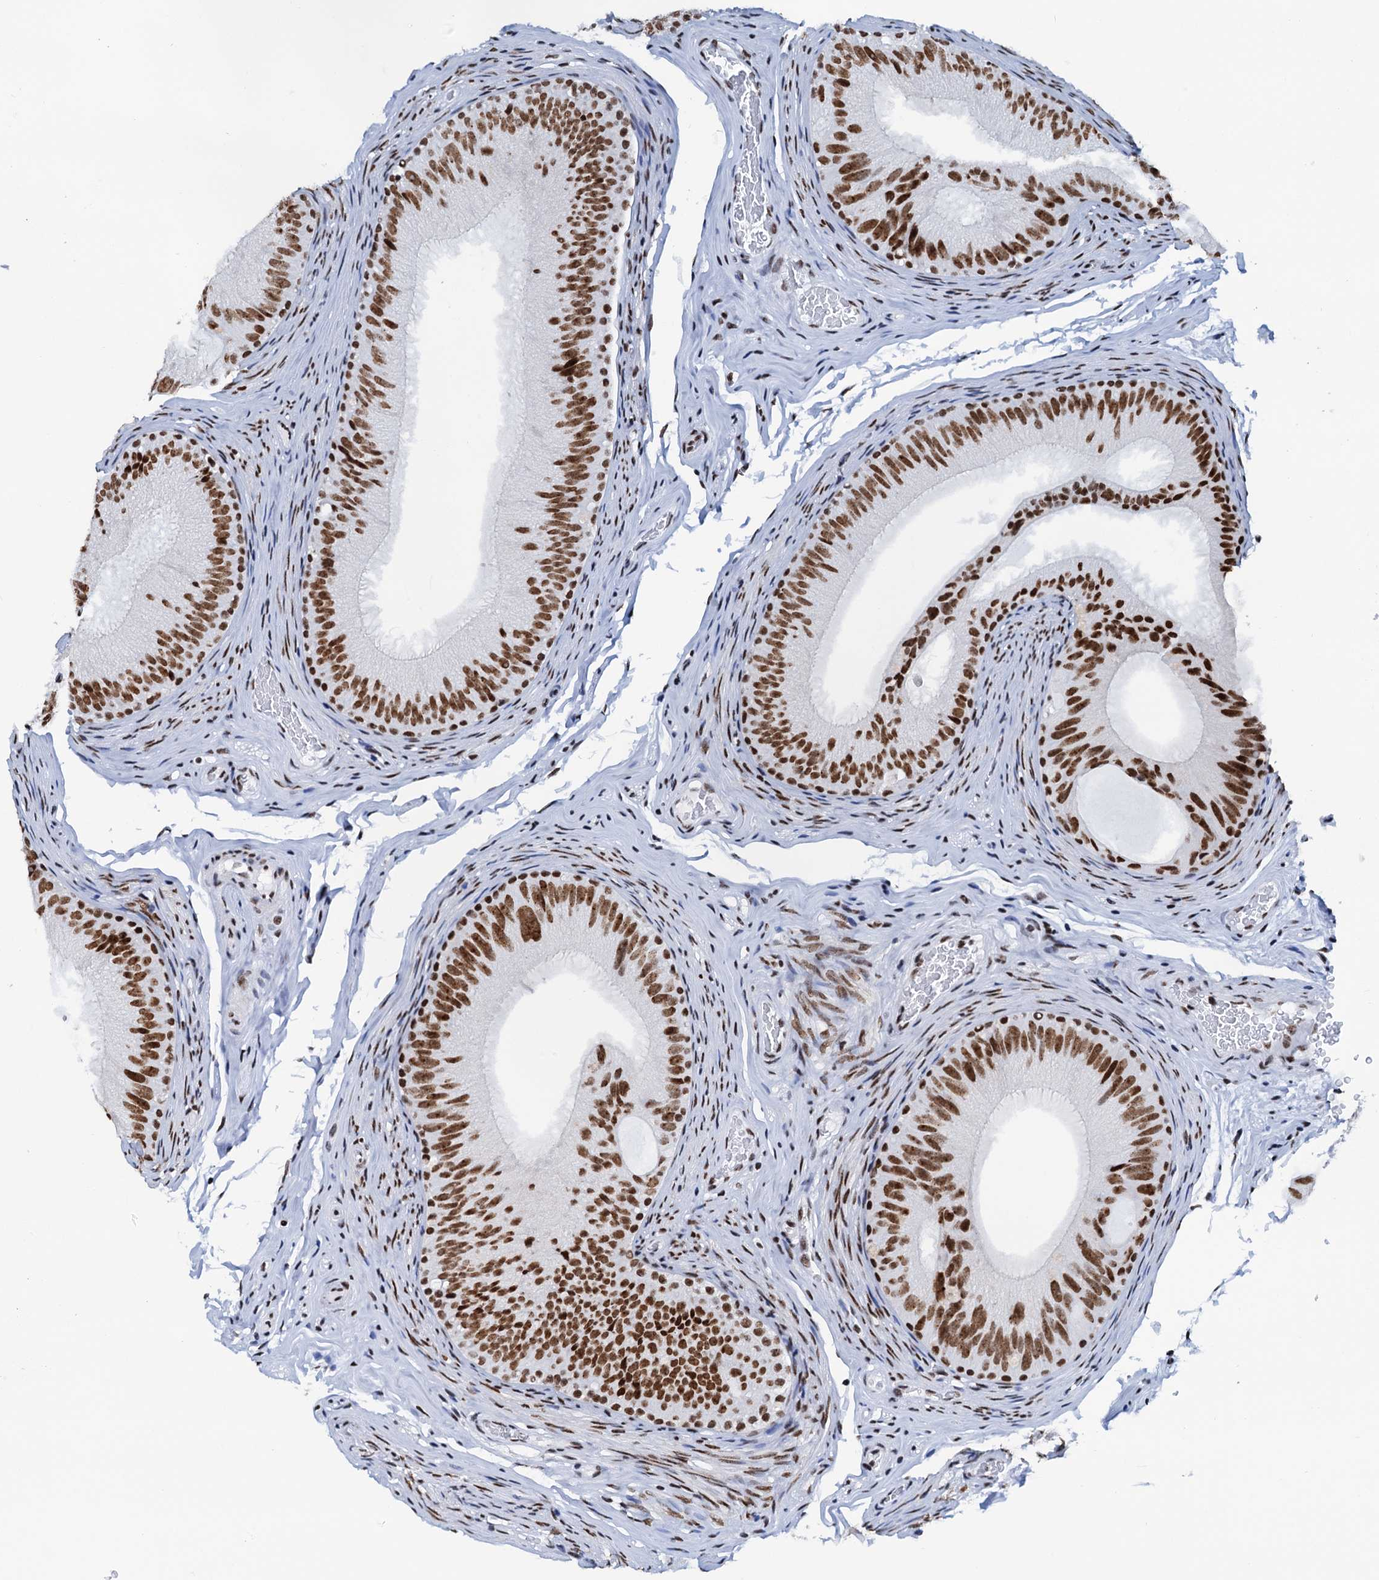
{"staining": {"intensity": "strong", "quantity": ">75%", "location": "nuclear"}, "tissue": "epididymis", "cell_type": "Glandular cells", "image_type": "normal", "snomed": [{"axis": "morphology", "description": "Normal tissue, NOS"}, {"axis": "topography", "description": "Epididymis"}], "caption": "This histopathology image exhibits immunohistochemistry (IHC) staining of benign epididymis, with high strong nuclear staining in about >75% of glandular cells.", "gene": "SLTM", "patient": {"sex": "male", "age": 34}}